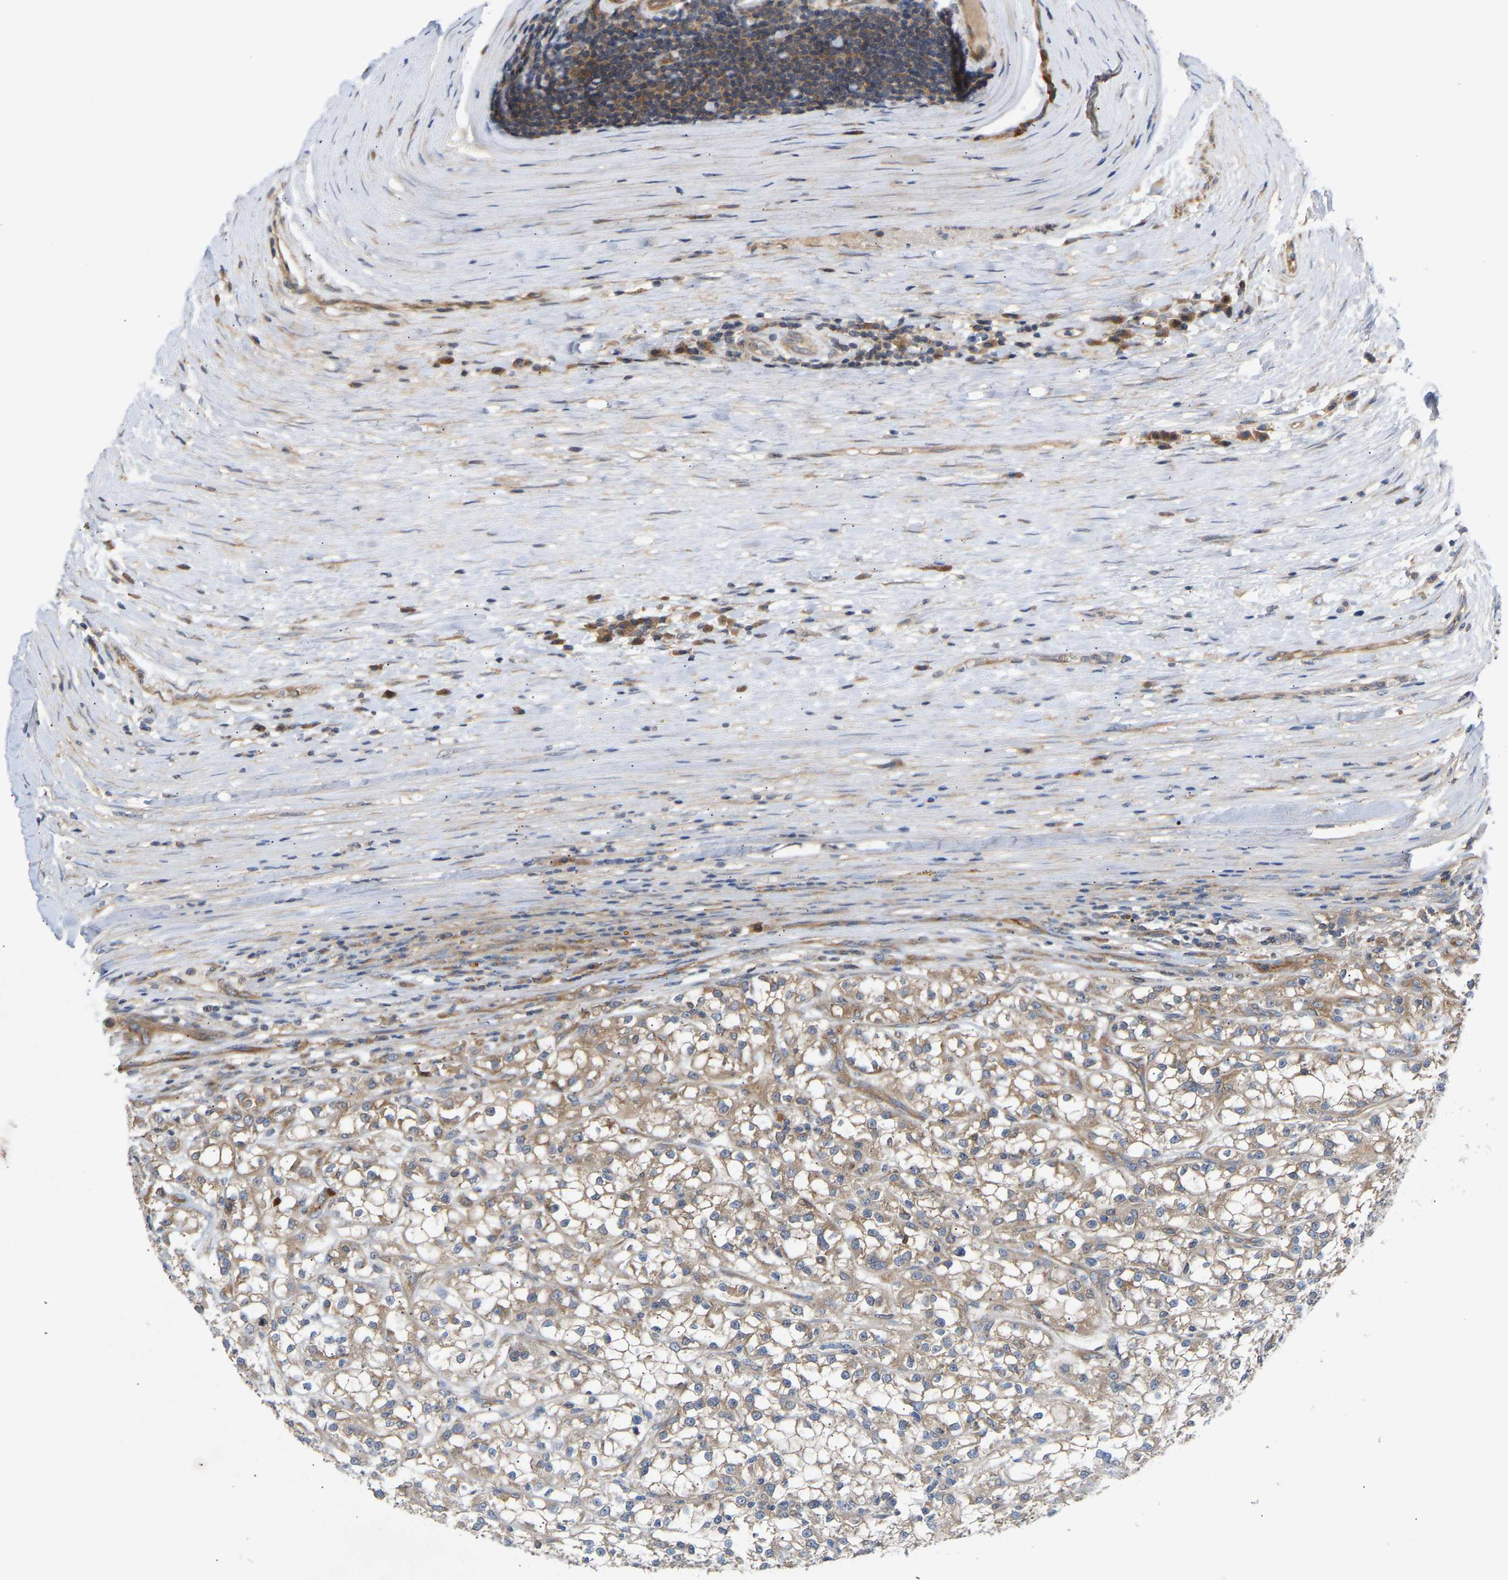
{"staining": {"intensity": "weak", "quantity": ">75%", "location": "cytoplasmic/membranous"}, "tissue": "renal cancer", "cell_type": "Tumor cells", "image_type": "cancer", "snomed": [{"axis": "morphology", "description": "Adenocarcinoma, NOS"}, {"axis": "topography", "description": "Kidney"}], "caption": "This micrograph reveals immunohistochemistry (IHC) staining of human renal cancer (adenocarcinoma), with low weak cytoplasmic/membranous staining in about >75% of tumor cells.", "gene": "LAPTM4B", "patient": {"sex": "female", "age": 52}}